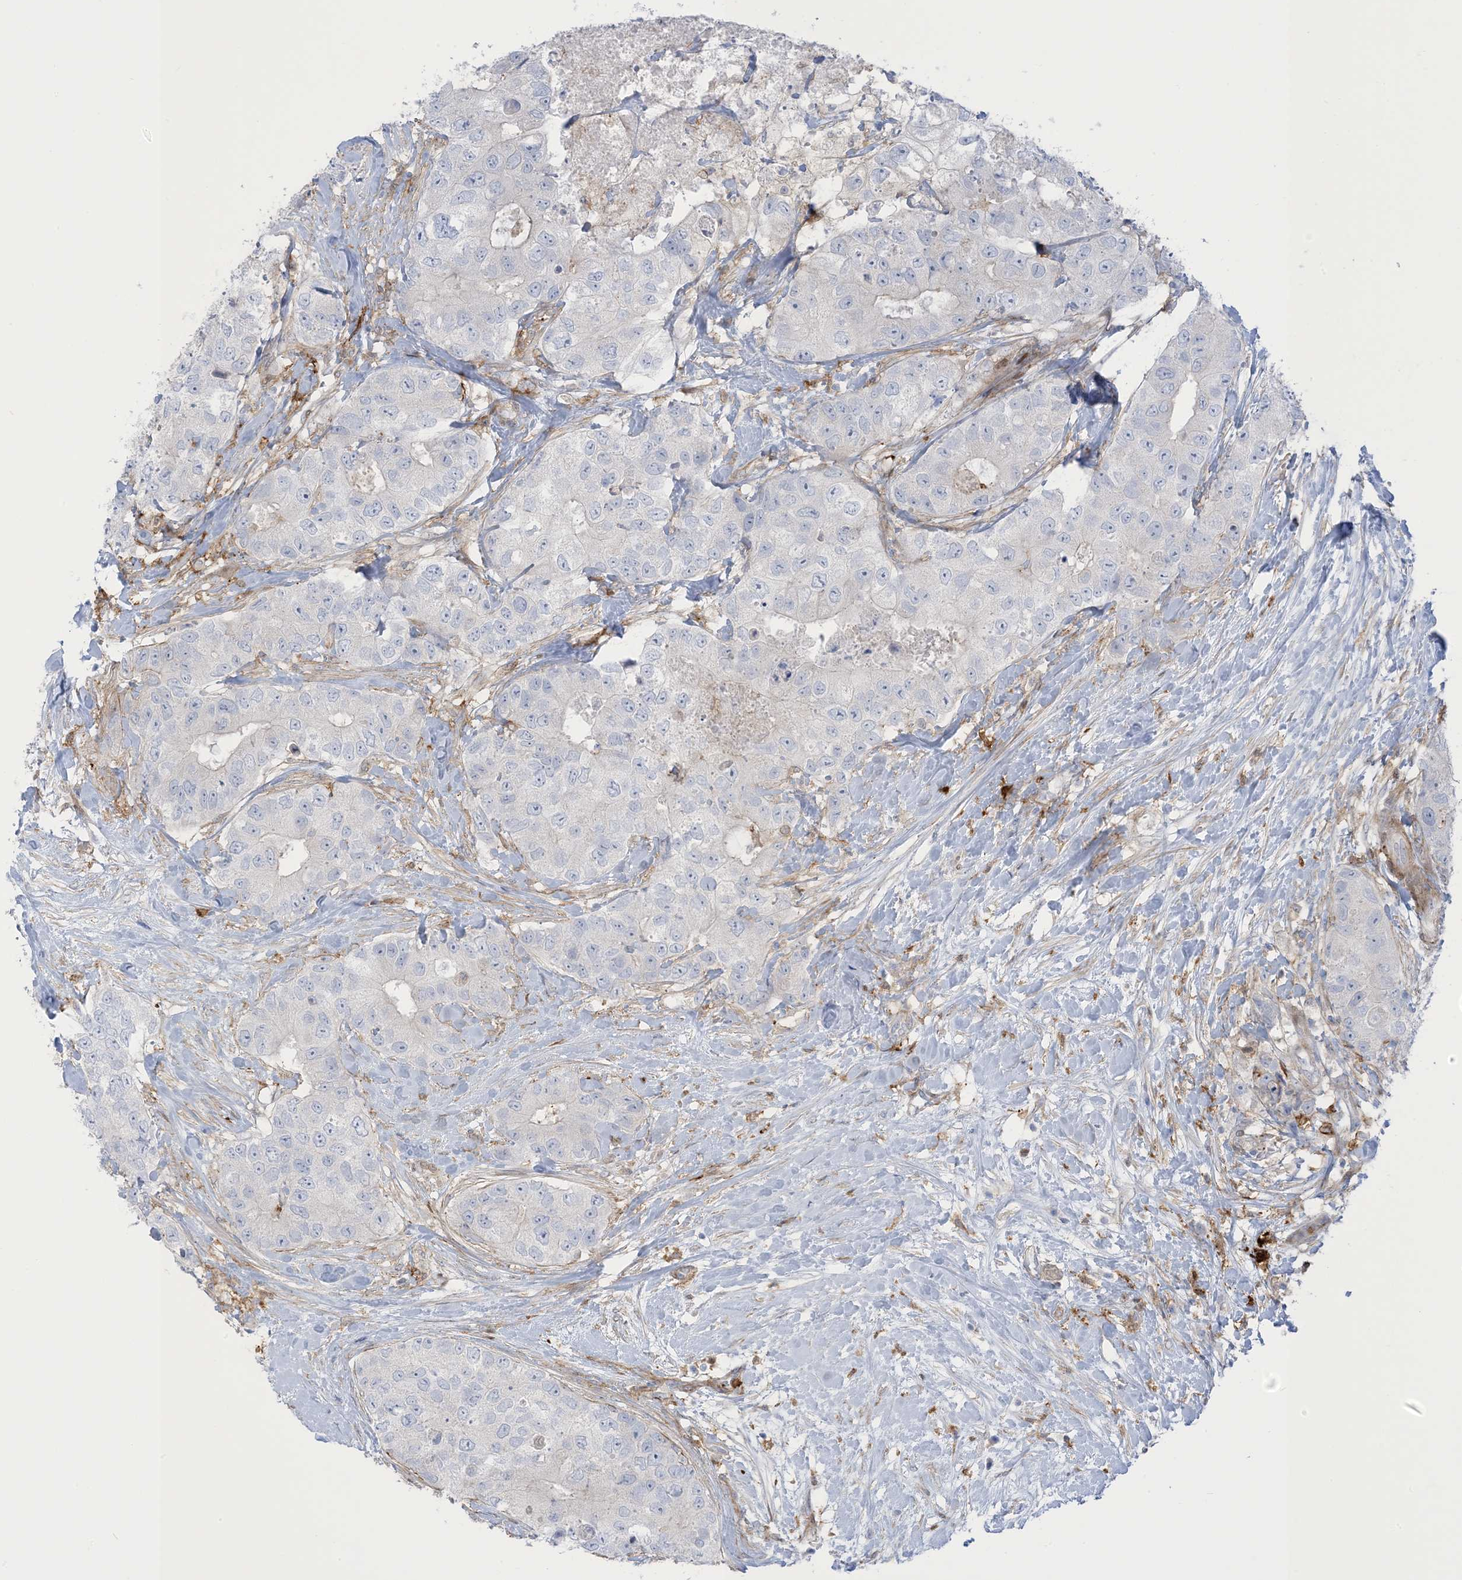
{"staining": {"intensity": "negative", "quantity": "none", "location": "none"}, "tissue": "breast cancer", "cell_type": "Tumor cells", "image_type": "cancer", "snomed": [{"axis": "morphology", "description": "Duct carcinoma"}, {"axis": "topography", "description": "Breast"}], "caption": "Breast infiltrating ductal carcinoma was stained to show a protein in brown. There is no significant staining in tumor cells.", "gene": "ICMT", "patient": {"sex": "female", "age": 62}}